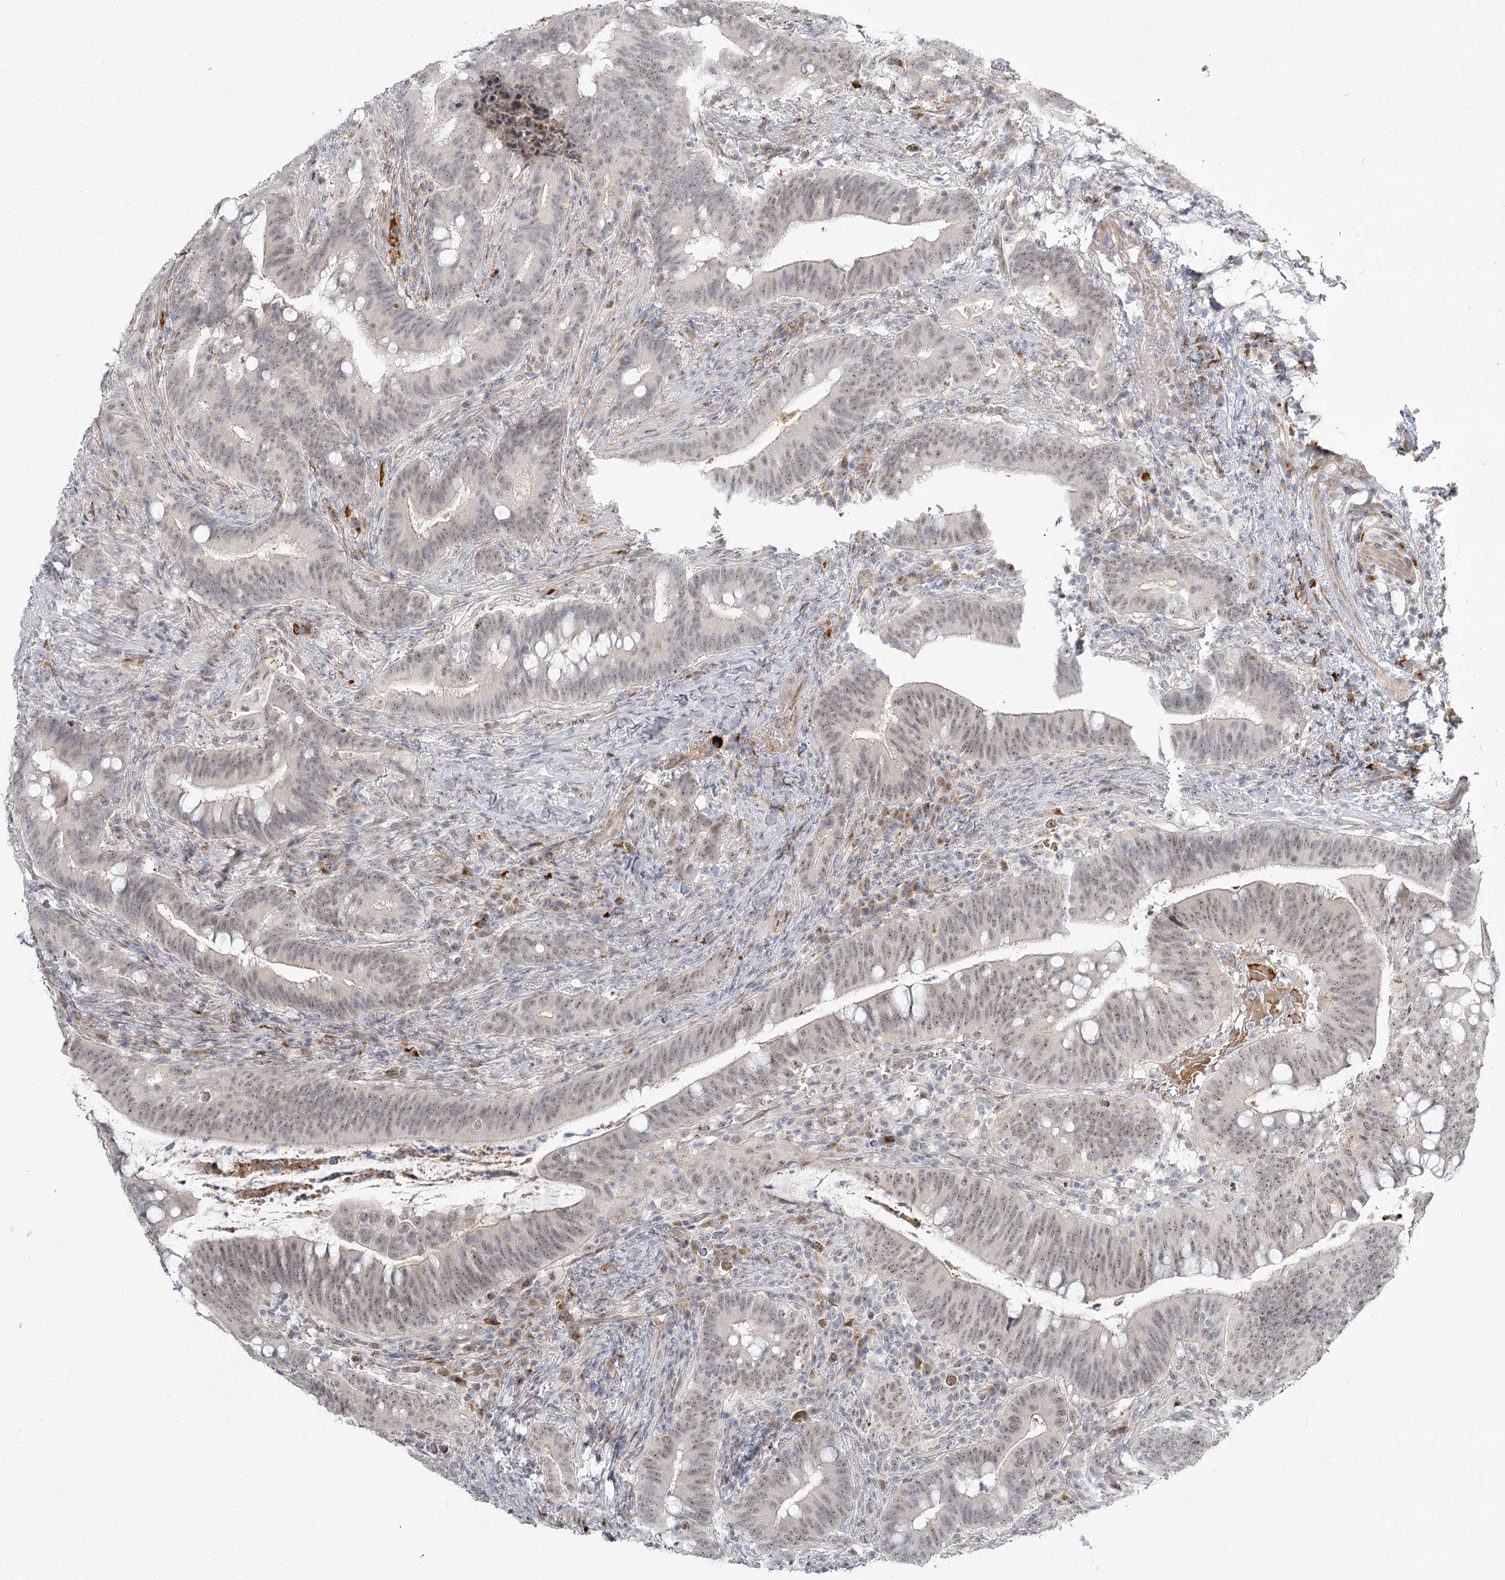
{"staining": {"intensity": "weak", "quantity": ">75%", "location": "nuclear"}, "tissue": "colorectal cancer", "cell_type": "Tumor cells", "image_type": "cancer", "snomed": [{"axis": "morphology", "description": "Adenocarcinoma, NOS"}, {"axis": "topography", "description": "Colon"}], "caption": "Protein expression analysis of human colorectal adenocarcinoma reveals weak nuclear expression in about >75% of tumor cells.", "gene": "EXOSC7", "patient": {"sex": "female", "age": 66}}